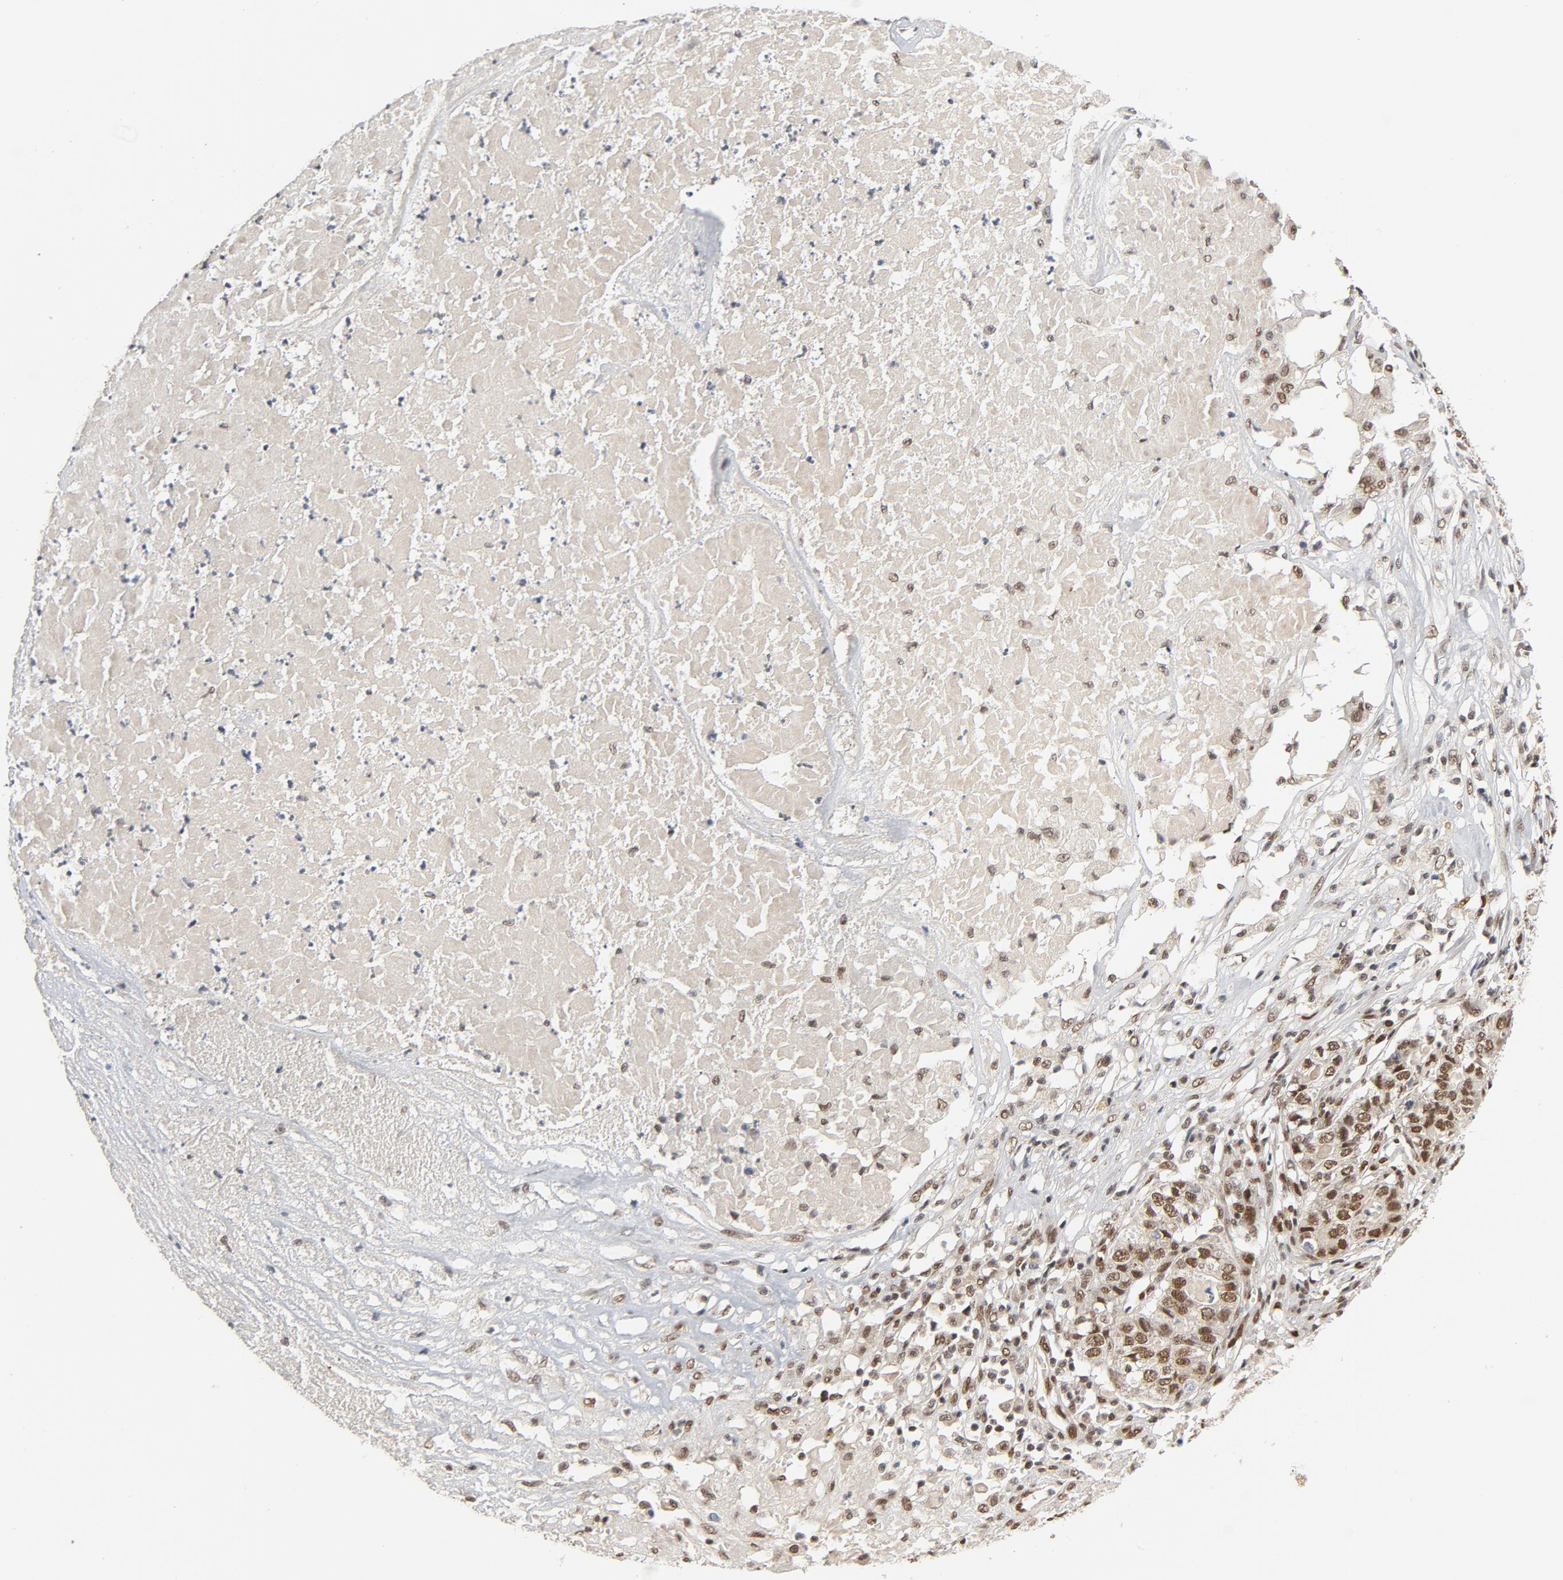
{"staining": {"intensity": "moderate", "quantity": ">75%", "location": "nuclear"}, "tissue": "pancreatic cancer", "cell_type": "Tumor cells", "image_type": "cancer", "snomed": [{"axis": "morphology", "description": "Adenocarcinoma, NOS"}, {"axis": "topography", "description": "Pancreas"}], "caption": "Approximately >75% of tumor cells in human pancreatic cancer display moderate nuclear protein staining as visualized by brown immunohistochemical staining.", "gene": "SMARCD1", "patient": {"sex": "male", "age": 50}}